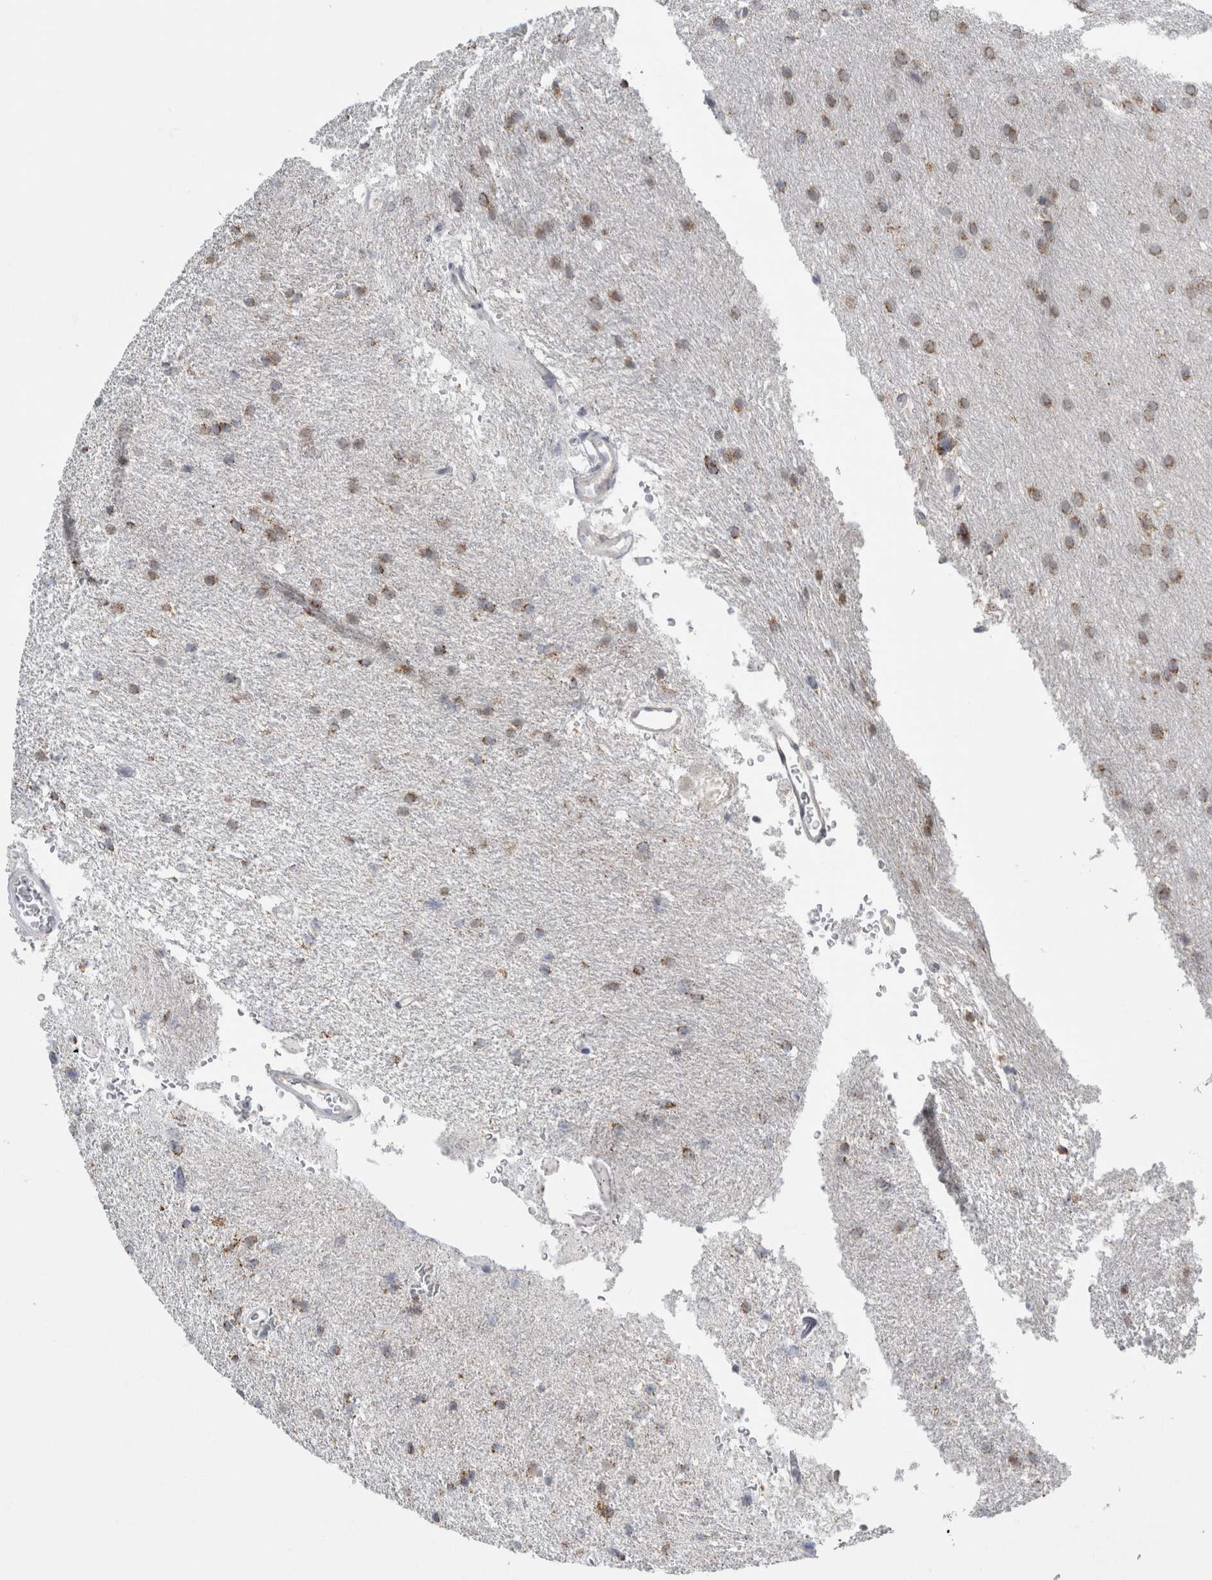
{"staining": {"intensity": "moderate", "quantity": ">75%", "location": "cytoplasmic/membranous"}, "tissue": "glioma", "cell_type": "Tumor cells", "image_type": "cancer", "snomed": [{"axis": "morphology", "description": "Glioma, malignant, Low grade"}, {"axis": "topography", "description": "Brain"}], "caption": "Protein expression by immunohistochemistry (IHC) shows moderate cytoplasmic/membranous positivity in approximately >75% of tumor cells in malignant glioma (low-grade). The staining was performed using DAB (3,3'-diaminobenzidine) to visualize the protein expression in brown, while the nuclei were stained in blue with hematoxylin (Magnification: 20x).", "gene": "PLIN1", "patient": {"sex": "female", "age": 37}}